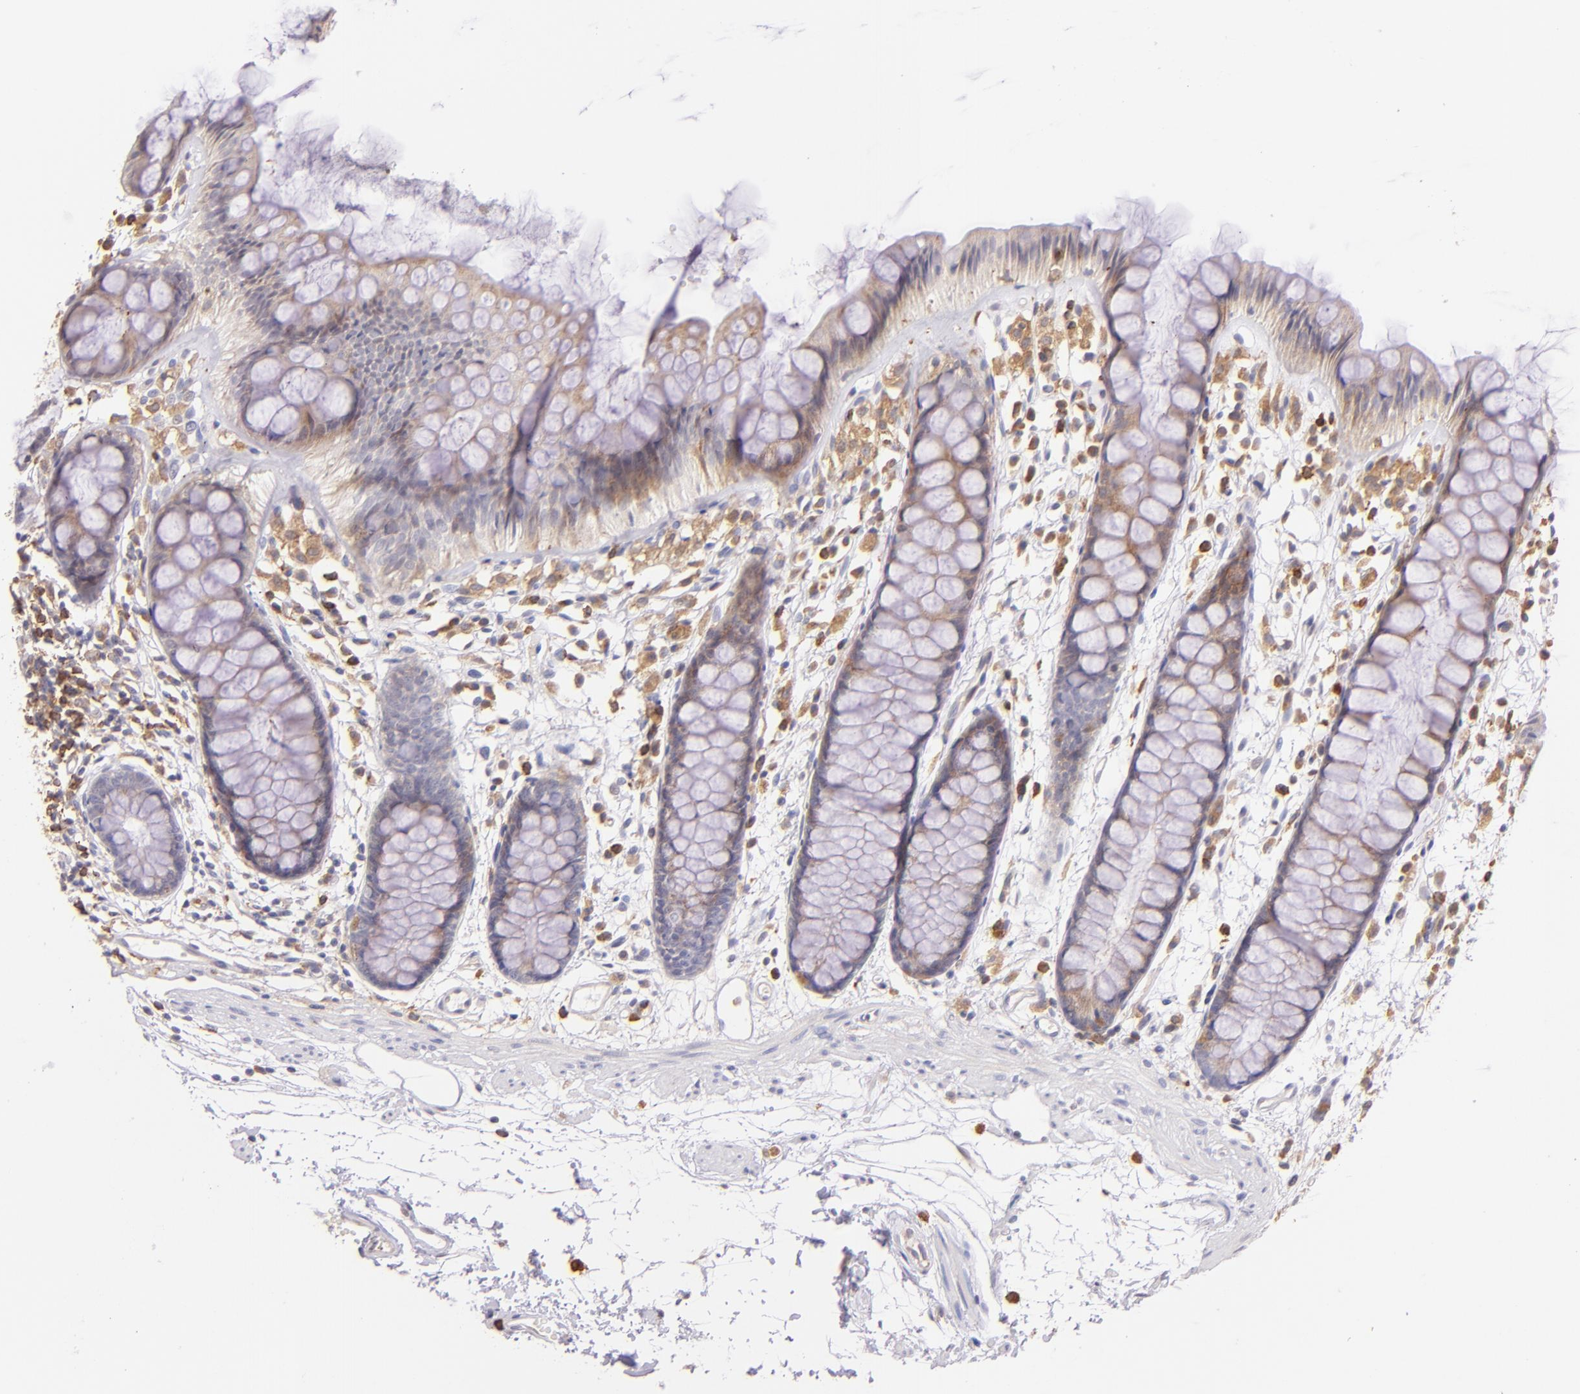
{"staining": {"intensity": "weak", "quantity": ">75%", "location": "cytoplasmic/membranous"}, "tissue": "rectum", "cell_type": "Glandular cells", "image_type": "normal", "snomed": [{"axis": "morphology", "description": "Normal tissue, NOS"}, {"axis": "topography", "description": "Rectum"}], "caption": "A photomicrograph showing weak cytoplasmic/membranous expression in approximately >75% of glandular cells in benign rectum, as visualized by brown immunohistochemical staining.", "gene": "BTK", "patient": {"sex": "female", "age": 66}}